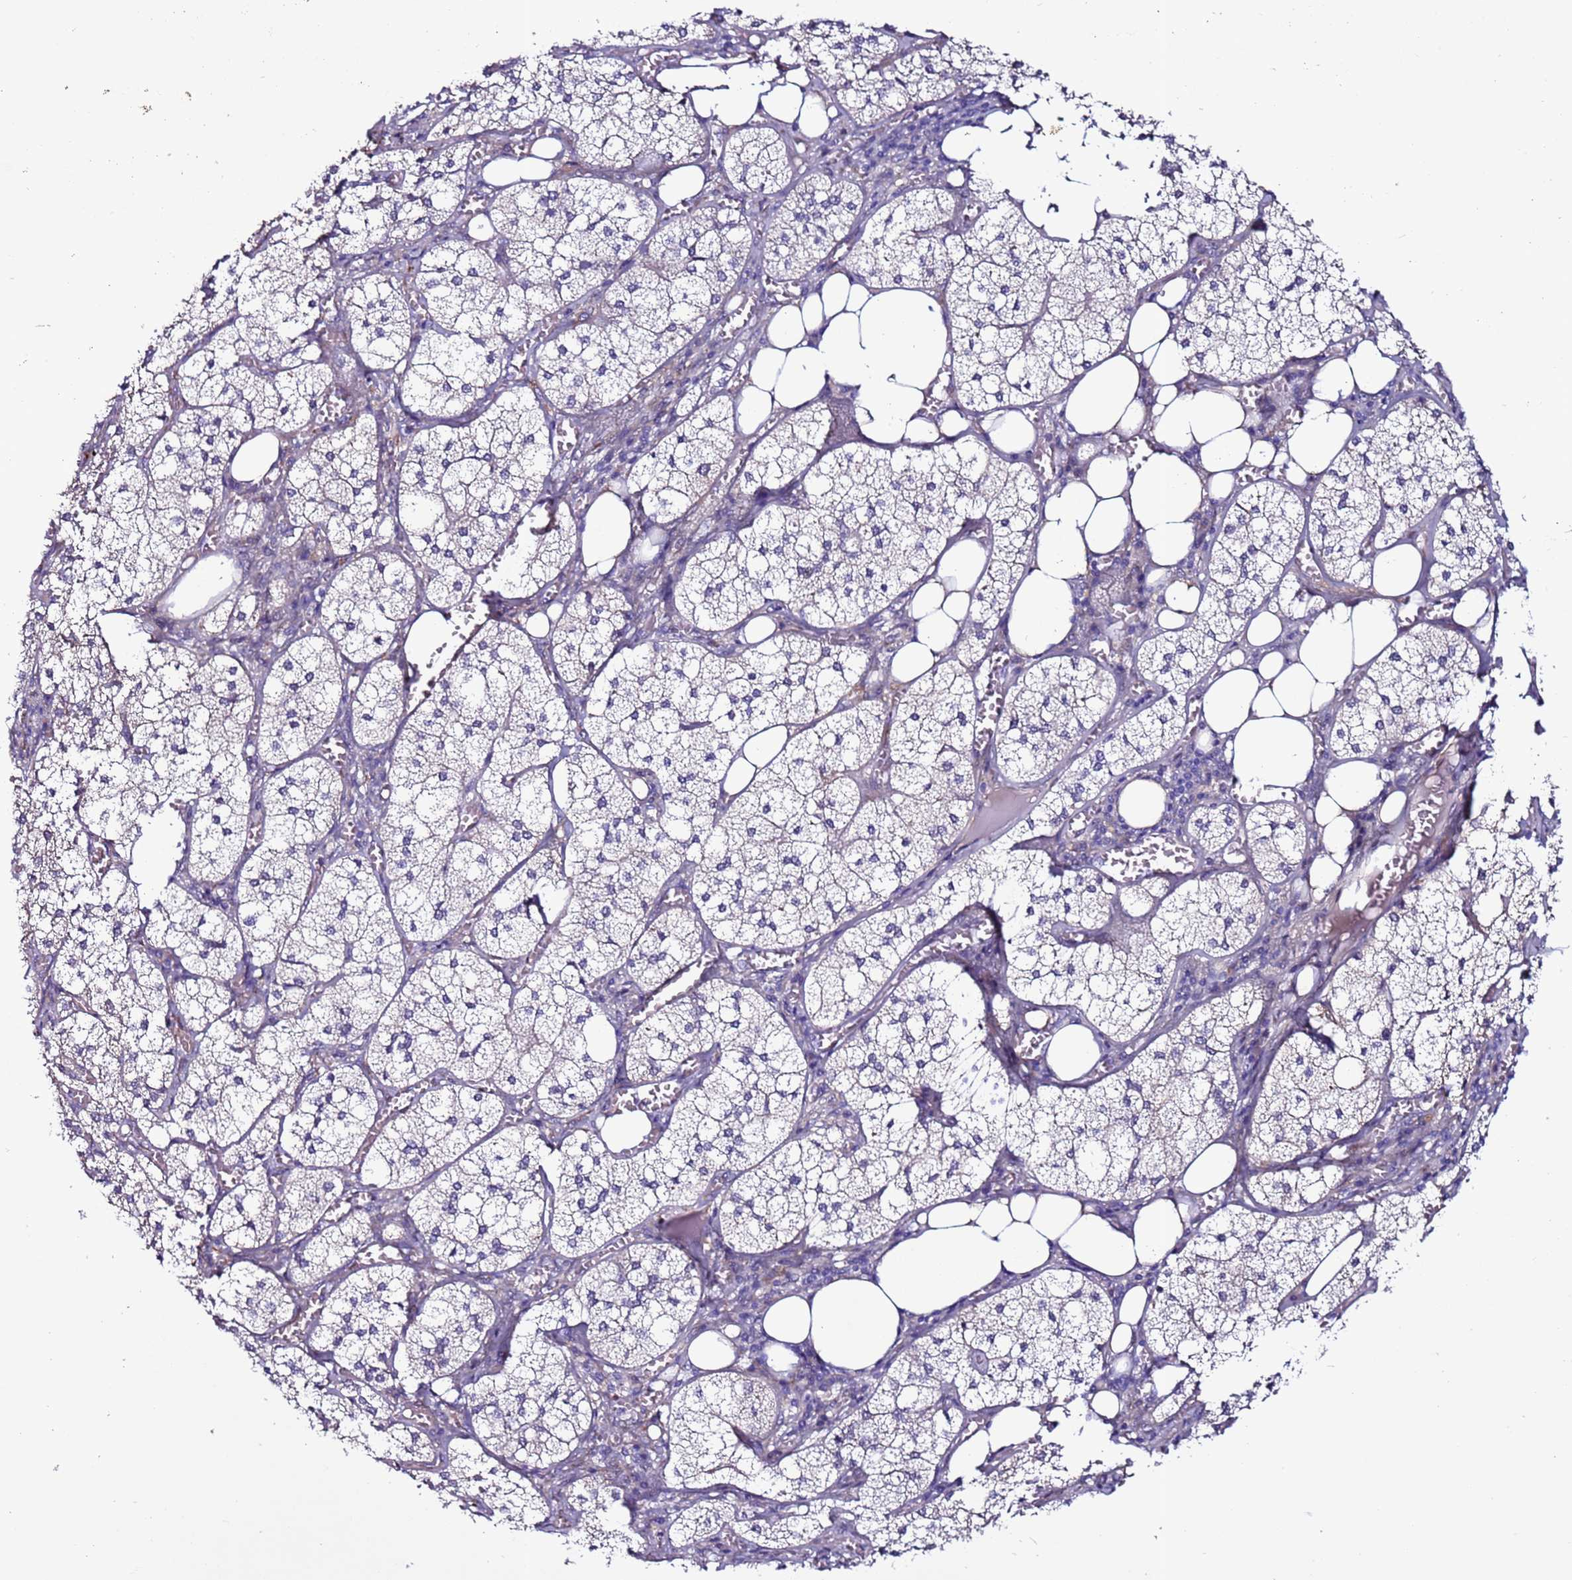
{"staining": {"intensity": "moderate", "quantity": "<25%", "location": "cytoplasmic/membranous"}, "tissue": "adrenal gland", "cell_type": "Glandular cells", "image_type": "normal", "snomed": [{"axis": "morphology", "description": "Normal tissue, NOS"}, {"axis": "topography", "description": "Adrenal gland"}], "caption": "Immunohistochemical staining of normal human adrenal gland reveals moderate cytoplasmic/membranous protein expression in about <25% of glandular cells.", "gene": "C8G", "patient": {"sex": "female", "age": 61}}